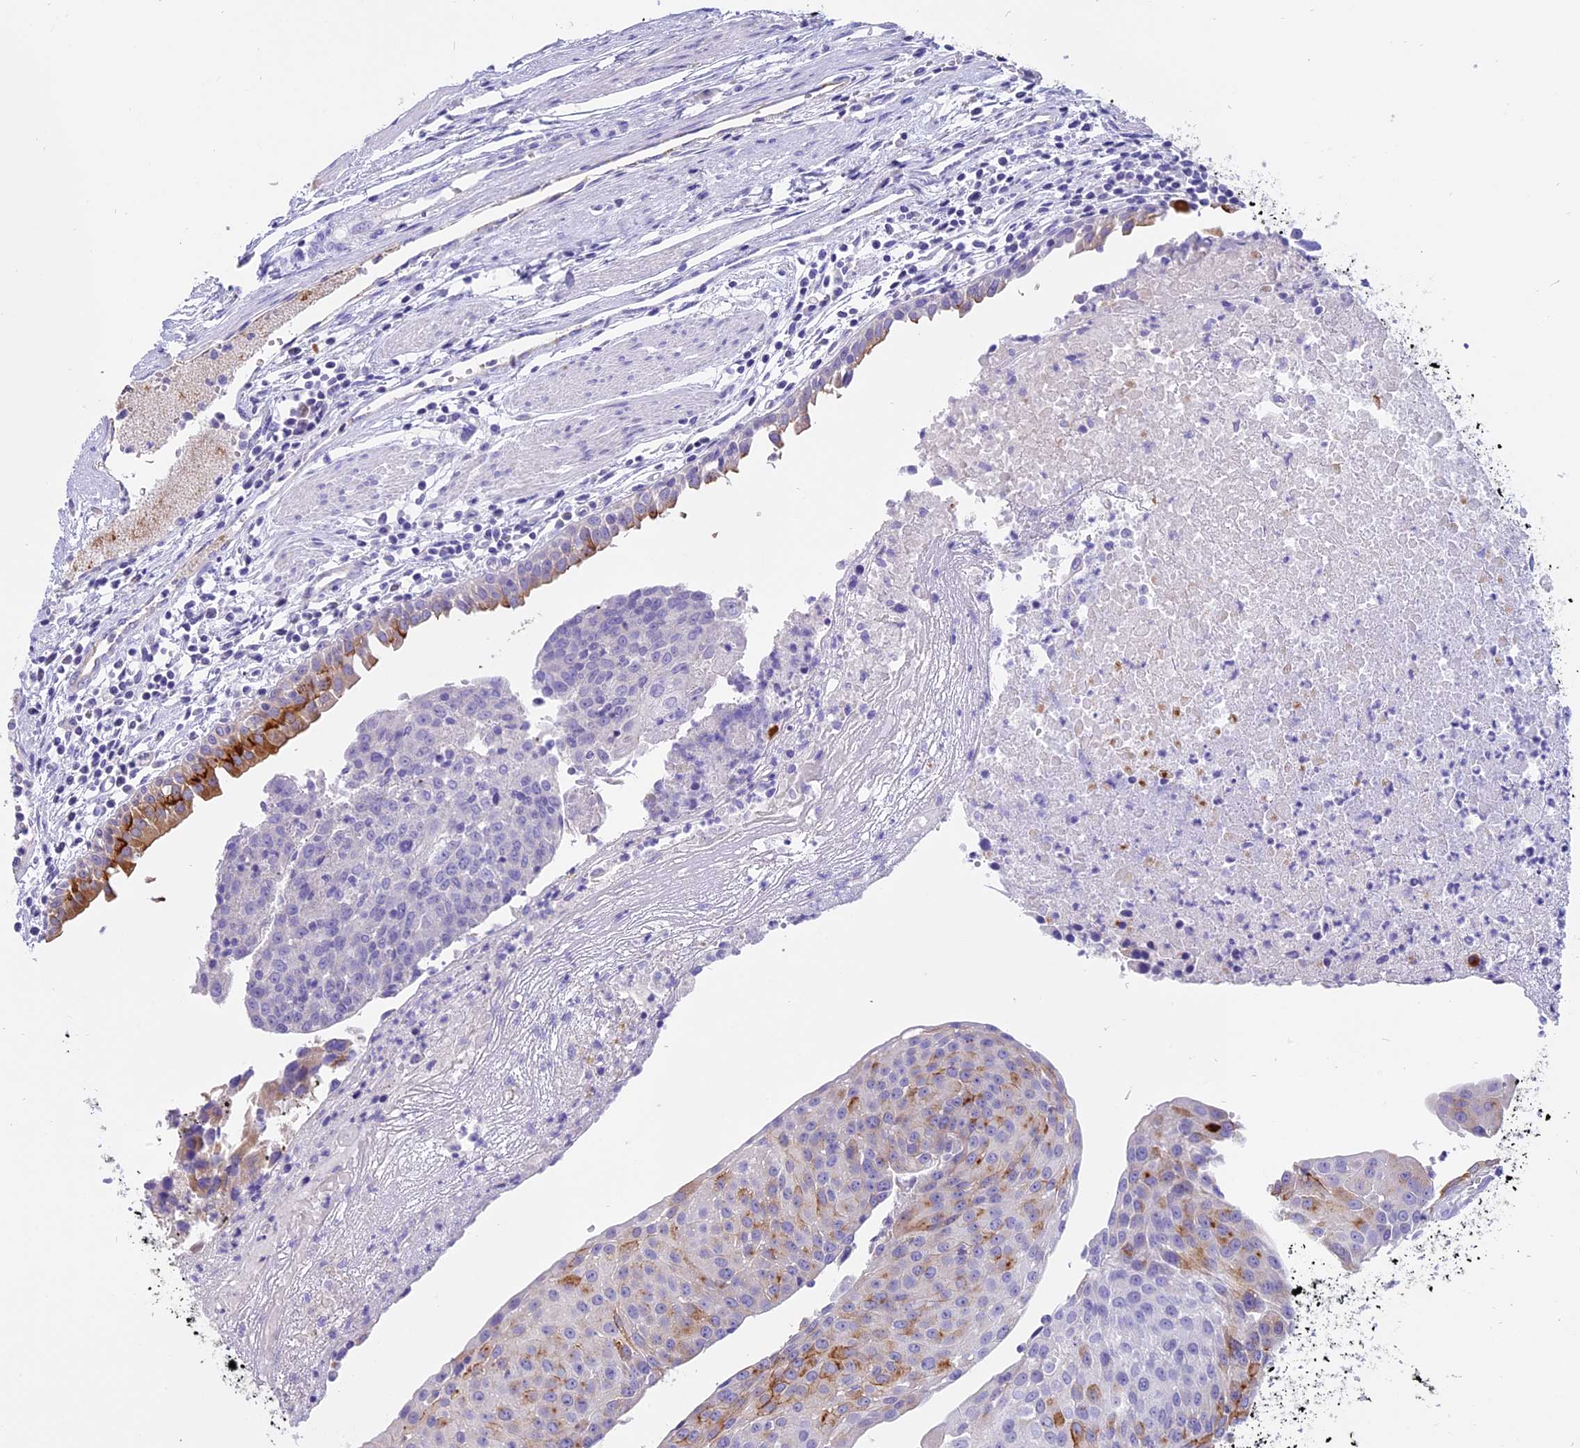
{"staining": {"intensity": "moderate", "quantity": "<25%", "location": "cytoplasmic/membranous"}, "tissue": "urothelial cancer", "cell_type": "Tumor cells", "image_type": "cancer", "snomed": [{"axis": "morphology", "description": "Urothelial carcinoma, High grade"}, {"axis": "topography", "description": "Urinary bladder"}], "caption": "Human urothelial cancer stained with a protein marker exhibits moderate staining in tumor cells.", "gene": "WFDC2", "patient": {"sex": "female", "age": 85}}